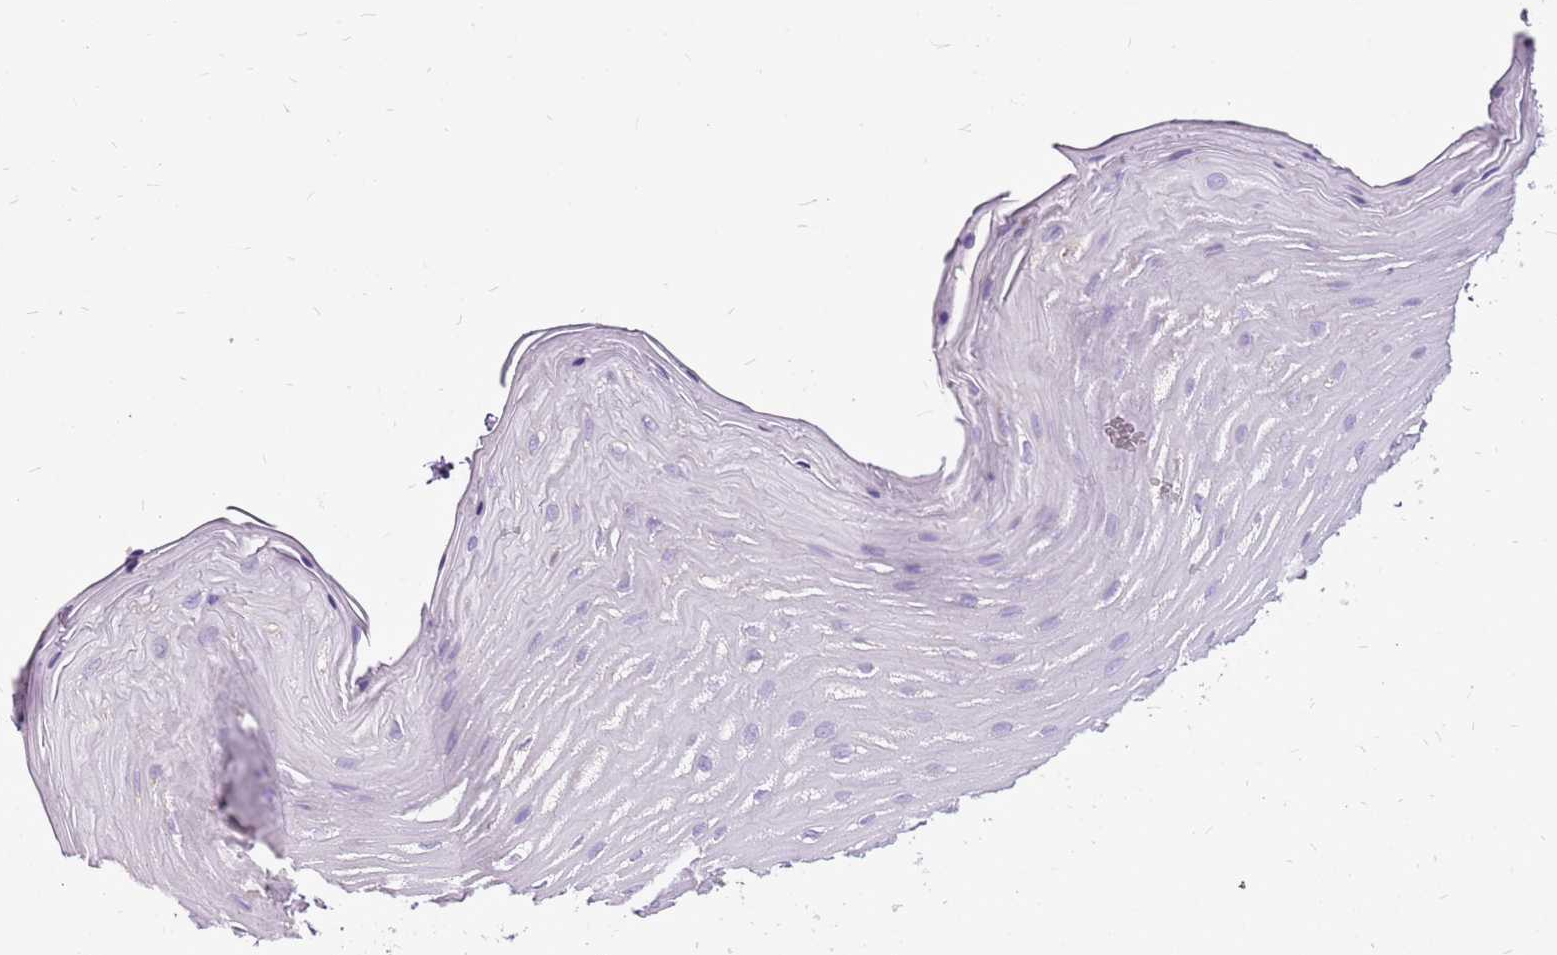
{"staining": {"intensity": "negative", "quantity": "none", "location": "none"}, "tissue": "oral mucosa", "cell_type": "Squamous epithelial cells", "image_type": "normal", "snomed": [{"axis": "morphology", "description": "Normal tissue, NOS"}, {"axis": "topography", "description": "Oral tissue"}], "caption": "A micrograph of oral mucosa stained for a protein shows no brown staining in squamous epithelial cells.", "gene": "ACSS3", "patient": {"sex": "female", "age": 39}}